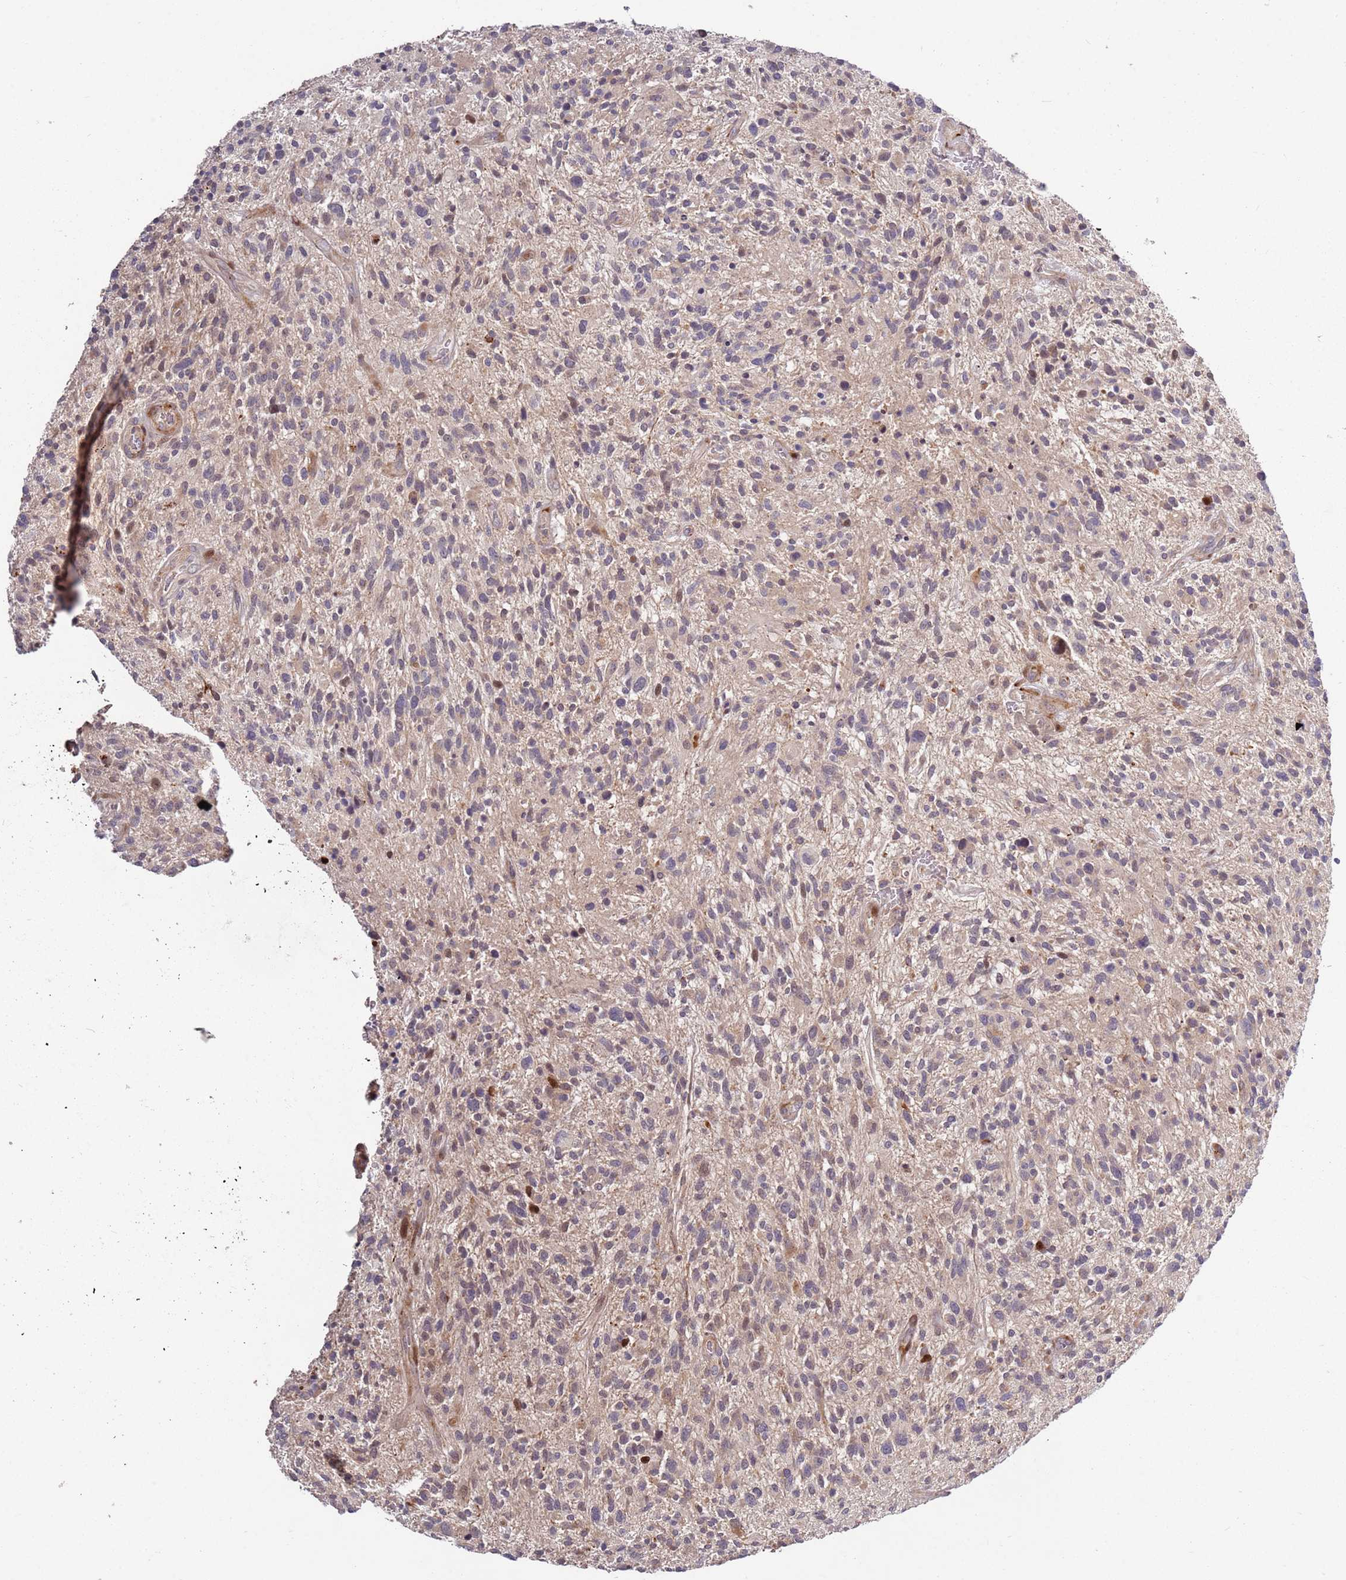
{"staining": {"intensity": "weak", "quantity": "25%-75%", "location": "cytoplasmic/membranous"}, "tissue": "glioma", "cell_type": "Tumor cells", "image_type": "cancer", "snomed": [{"axis": "morphology", "description": "Glioma, malignant, High grade"}, {"axis": "topography", "description": "Brain"}], "caption": "Immunohistochemistry (IHC) of human glioma demonstrates low levels of weak cytoplasmic/membranous staining in approximately 25%-75% of tumor cells. The staining is performed using DAB (3,3'-diaminobenzidine) brown chromogen to label protein expression. The nuclei are counter-stained blue using hematoxylin.", "gene": "RHBDL1", "patient": {"sex": "male", "age": 47}}